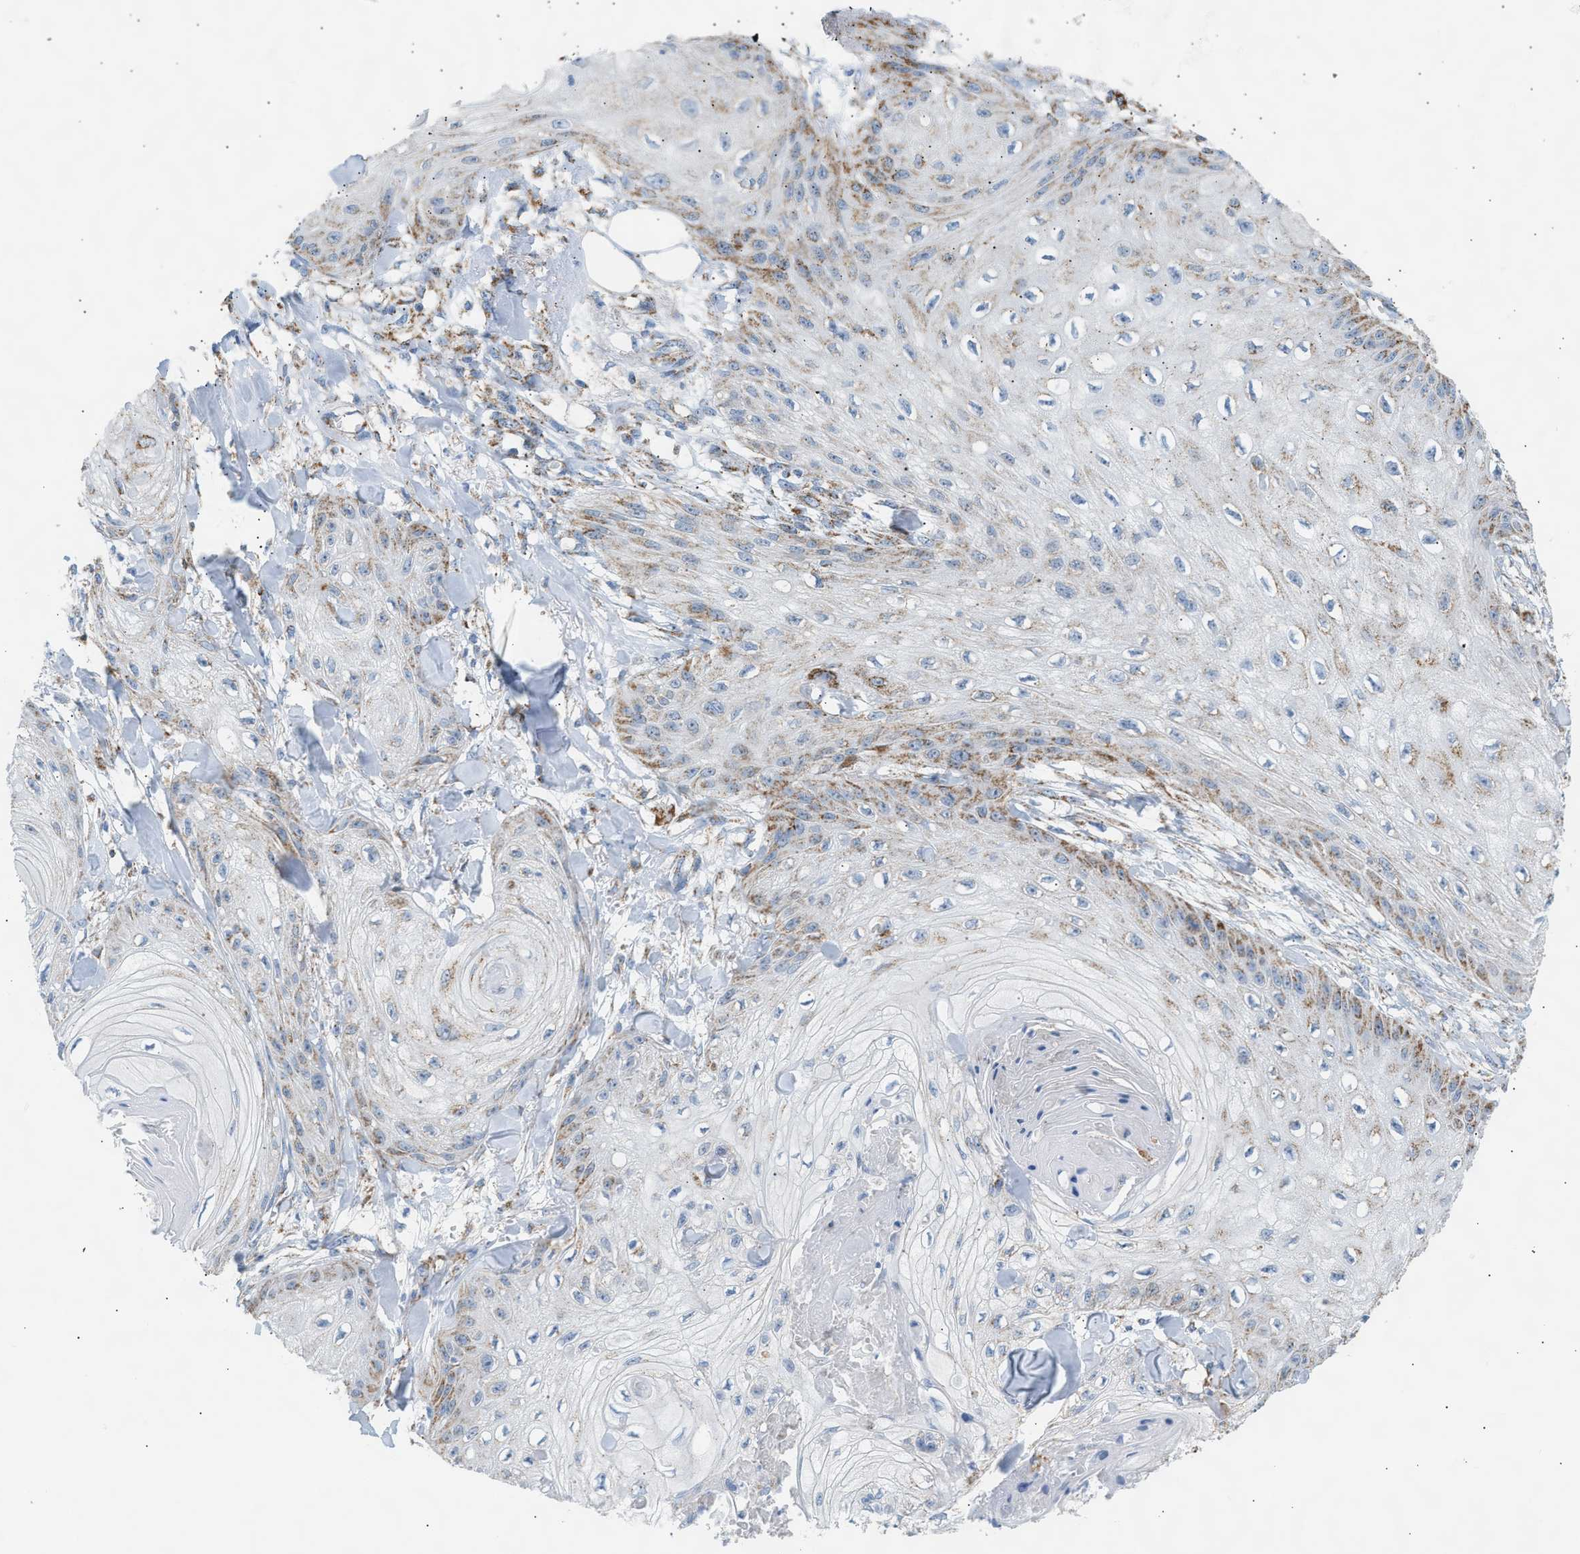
{"staining": {"intensity": "moderate", "quantity": "<25%", "location": "cytoplasmic/membranous"}, "tissue": "skin cancer", "cell_type": "Tumor cells", "image_type": "cancer", "snomed": [{"axis": "morphology", "description": "Squamous cell carcinoma, NOS"}, {"axis": "topography", "description": "Skin"}], "caption": "Protein staining of skin cancer (squamous cell carcinoma) tissue demonstrates moderate cytoplasmic/membranous expression in about <25% of tumor cells. Using DAB (3,3'-diaminobenzidine) (brown) and hematoxylin (blue) stains, captured at high magnification using brightfield microscopy.", "gene": "OGDH", "patient": {"sex": "male", "age": 74}}